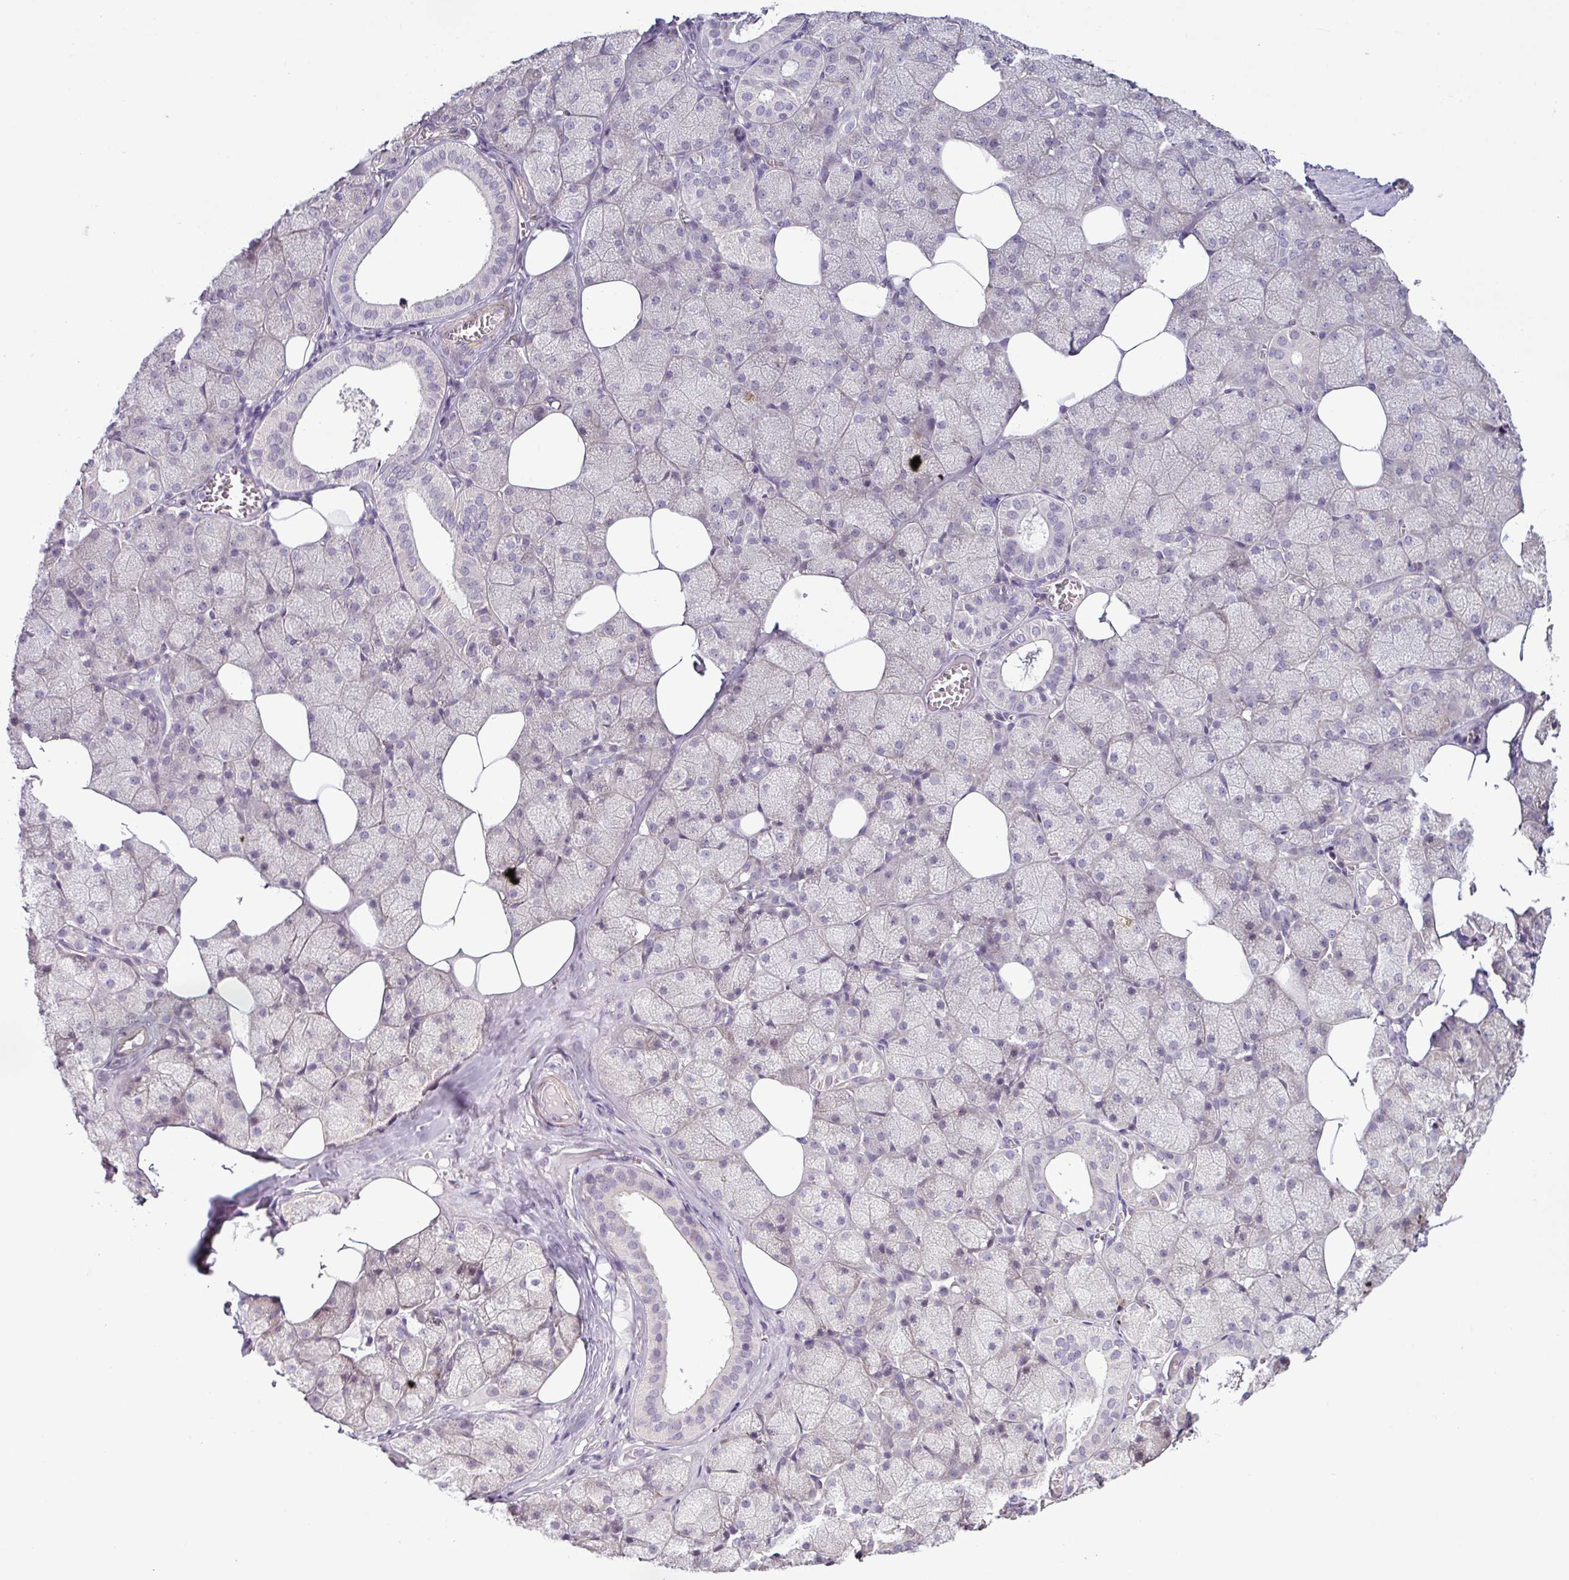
{"staining": {"intensity": "negative", "quantity": "none", "location": "none"}, "tissue": "salivary gland", "cell_type": "Glandular cells", "image_type": "normal", "snomed": [{"axis": "morphology", "description": "Normal tissue, NOS"}, {"axis": "topography", "description": "Salivary gland"}, {"axis": "topography", "description": "Peripheral nerve tissue"}], "caption": "Human salivary gland stained for a protein using IHC shows no staining in glandular cells.", "gene": "OR52D1", "patient": {"sex": "male", "age": 38}}